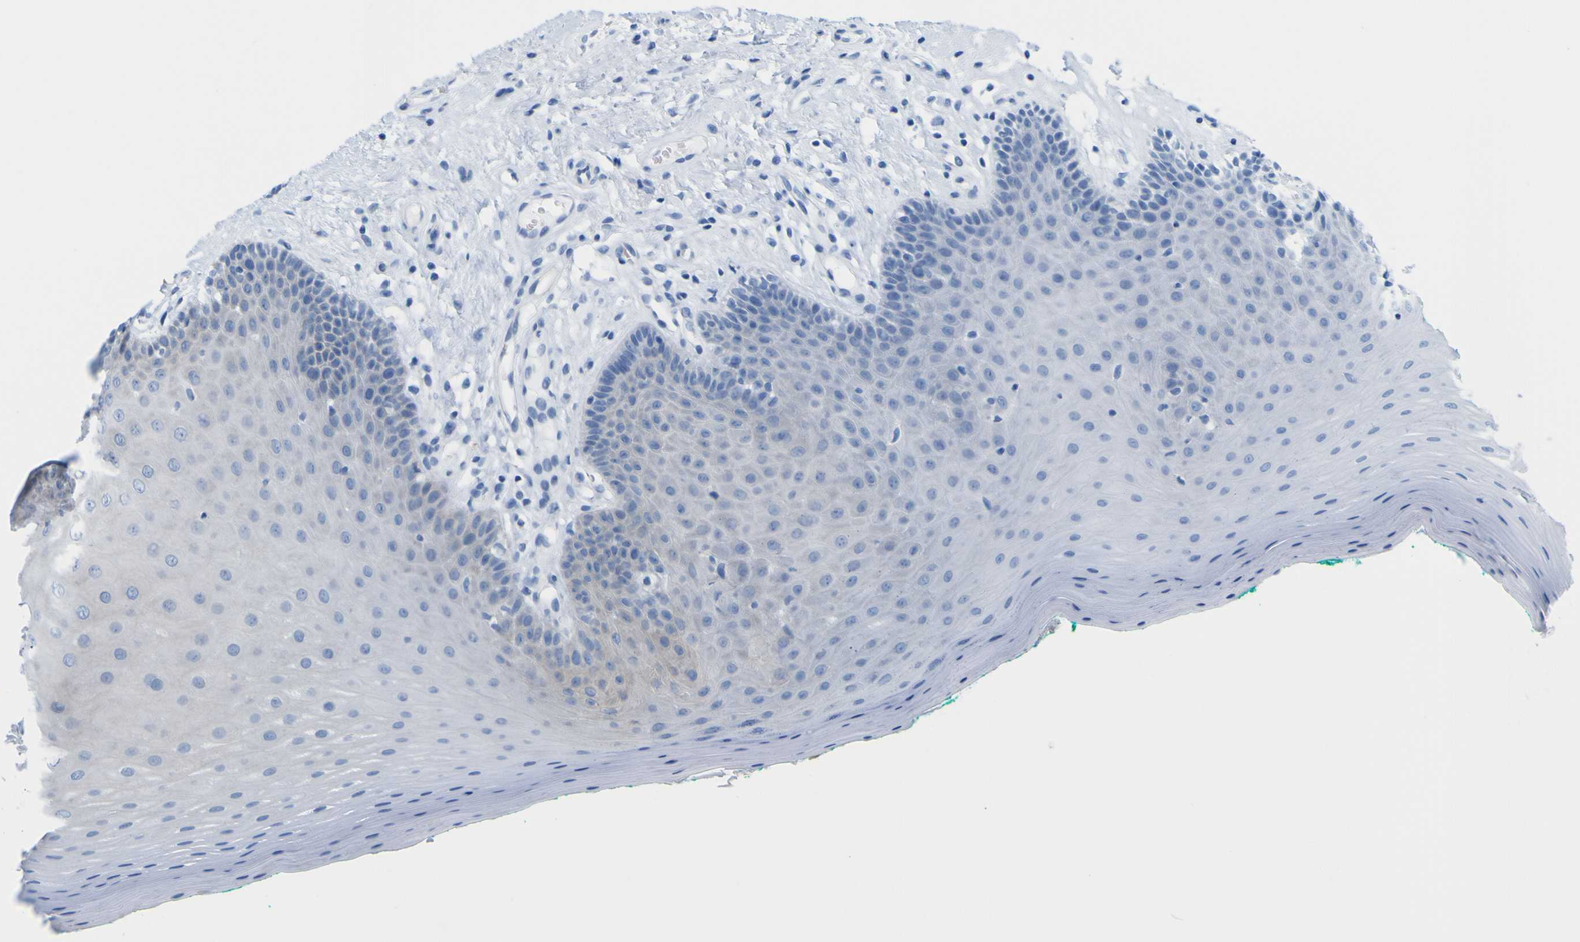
{"staining": {"intensity": "moderate", "quantity": "<25%", "location": "cytoplasmic/membranous"}, "tissue": "oral mucosa", "cell_type": "Squamous epithelial cells", "image_type": "normal", "snomed": [{"axis": "morphology", "description": "Normal tissue, NOS"}, {"axis": "topography", "description": "Skeletal muscle"}, {"axis": "topography", "description": "Oral tissue"}], "caption": "IHC staining of unremarkable oral mucosa, which shows low levels of moderate cytoplasmic/membranous staining in approximately <25% of squamous epithelial cells indicating moderate cytoplasmic/membranous protein staining. The staining was performed using DAB (brown) for protein detection and nuclei were counterstained in hematoxylin (blue).", "gene": "JPH1", "patient": {"sex": "male", "age": 58}}